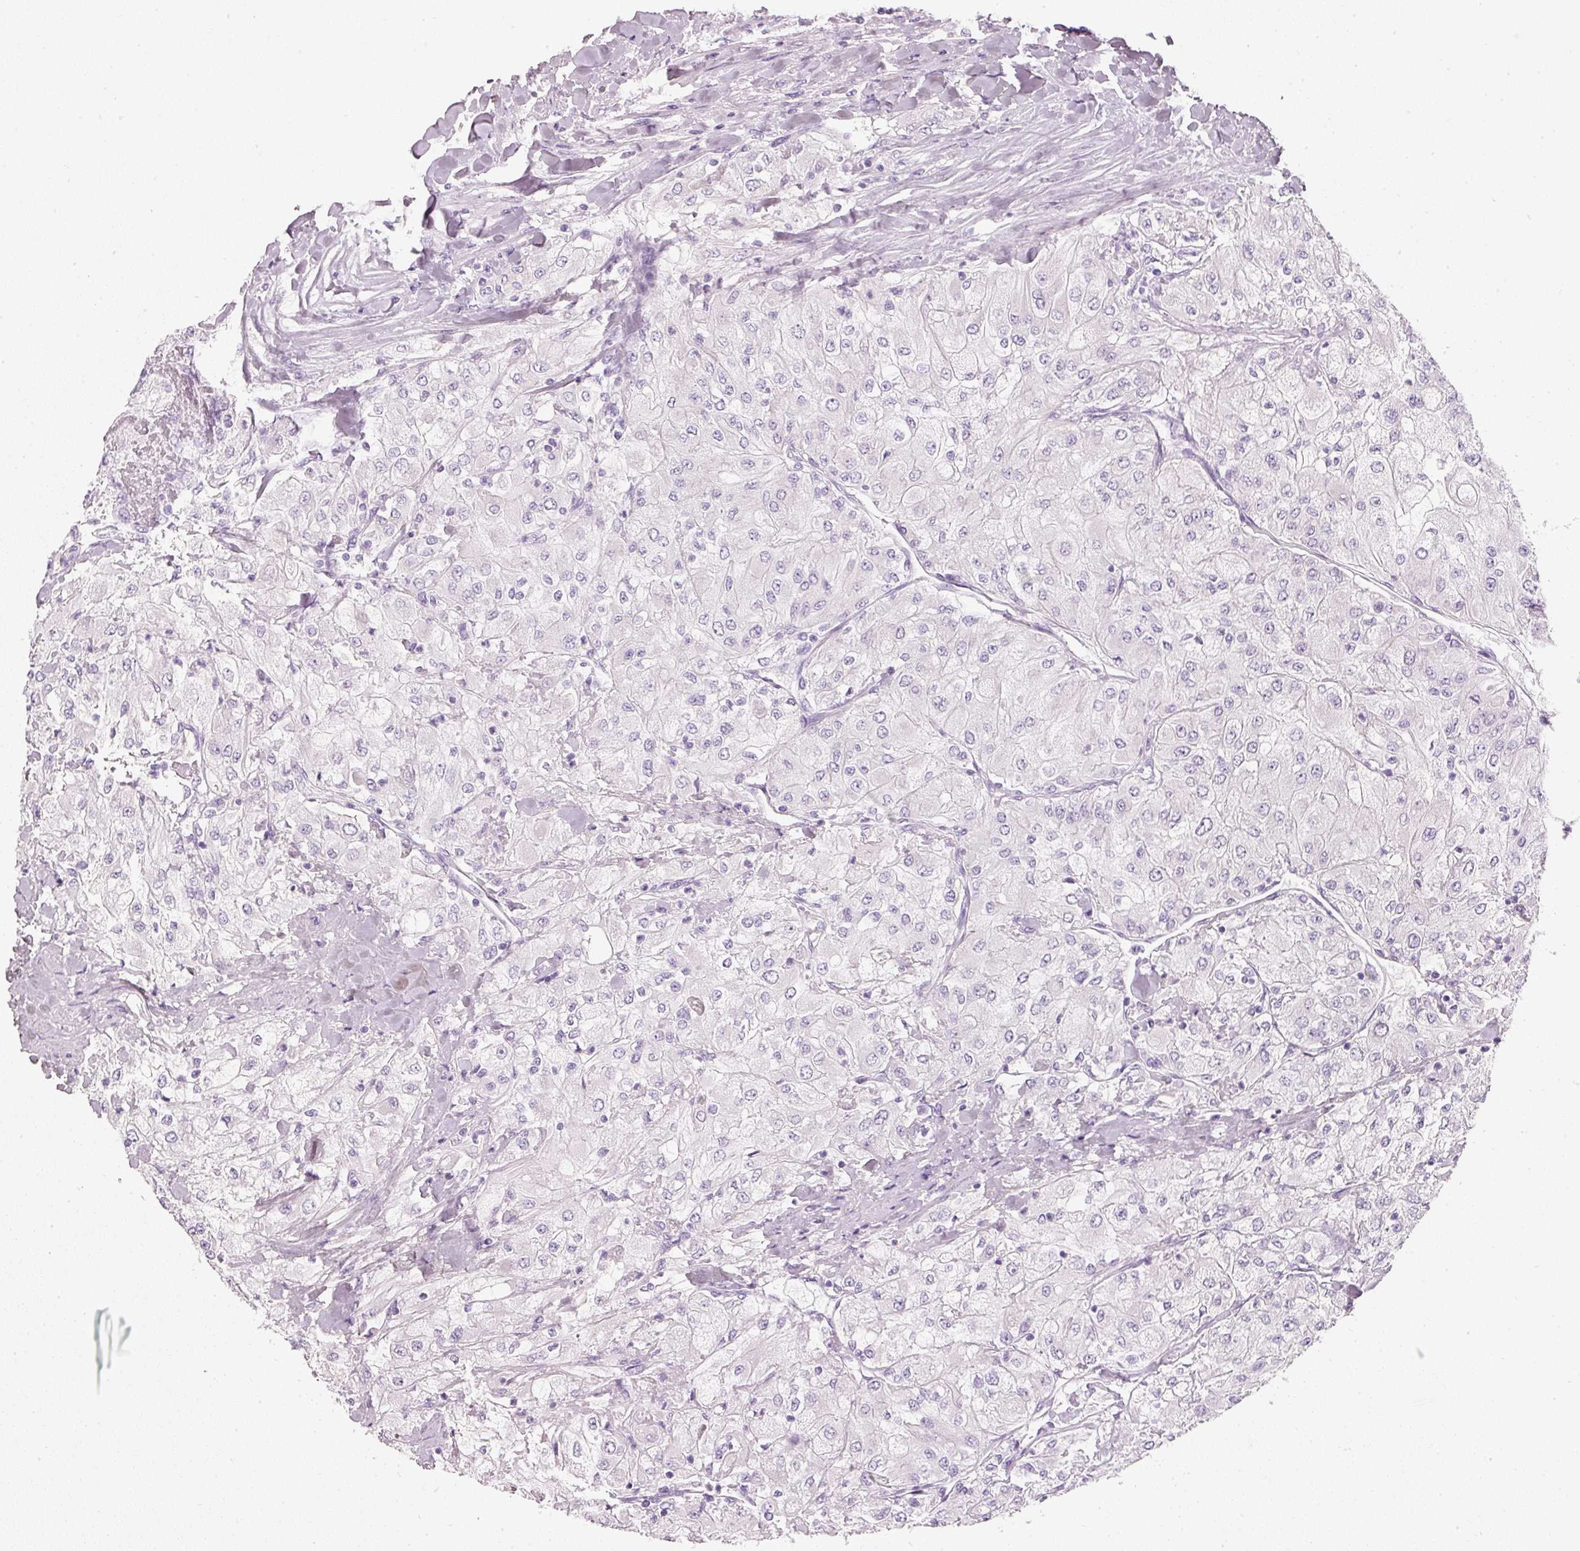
{"staining": {"intensity": "negative", "quantity": "none", "location": "none"}, "tissue": "renal cancer", "cell_type": "Tumor cells", "image_type": "cancer", "snomed": [{"axis": "morphology", "description": "Adenocarcinoma, NOS"}, {"axis": "topography", "description": "Kidney"}], "caption": "Renal cancer was stained to show a protein in brown. There is no significant staining in tumor cells.", "gene": "PDXDC1", "patient": {"sex": "male", "age": 80}}